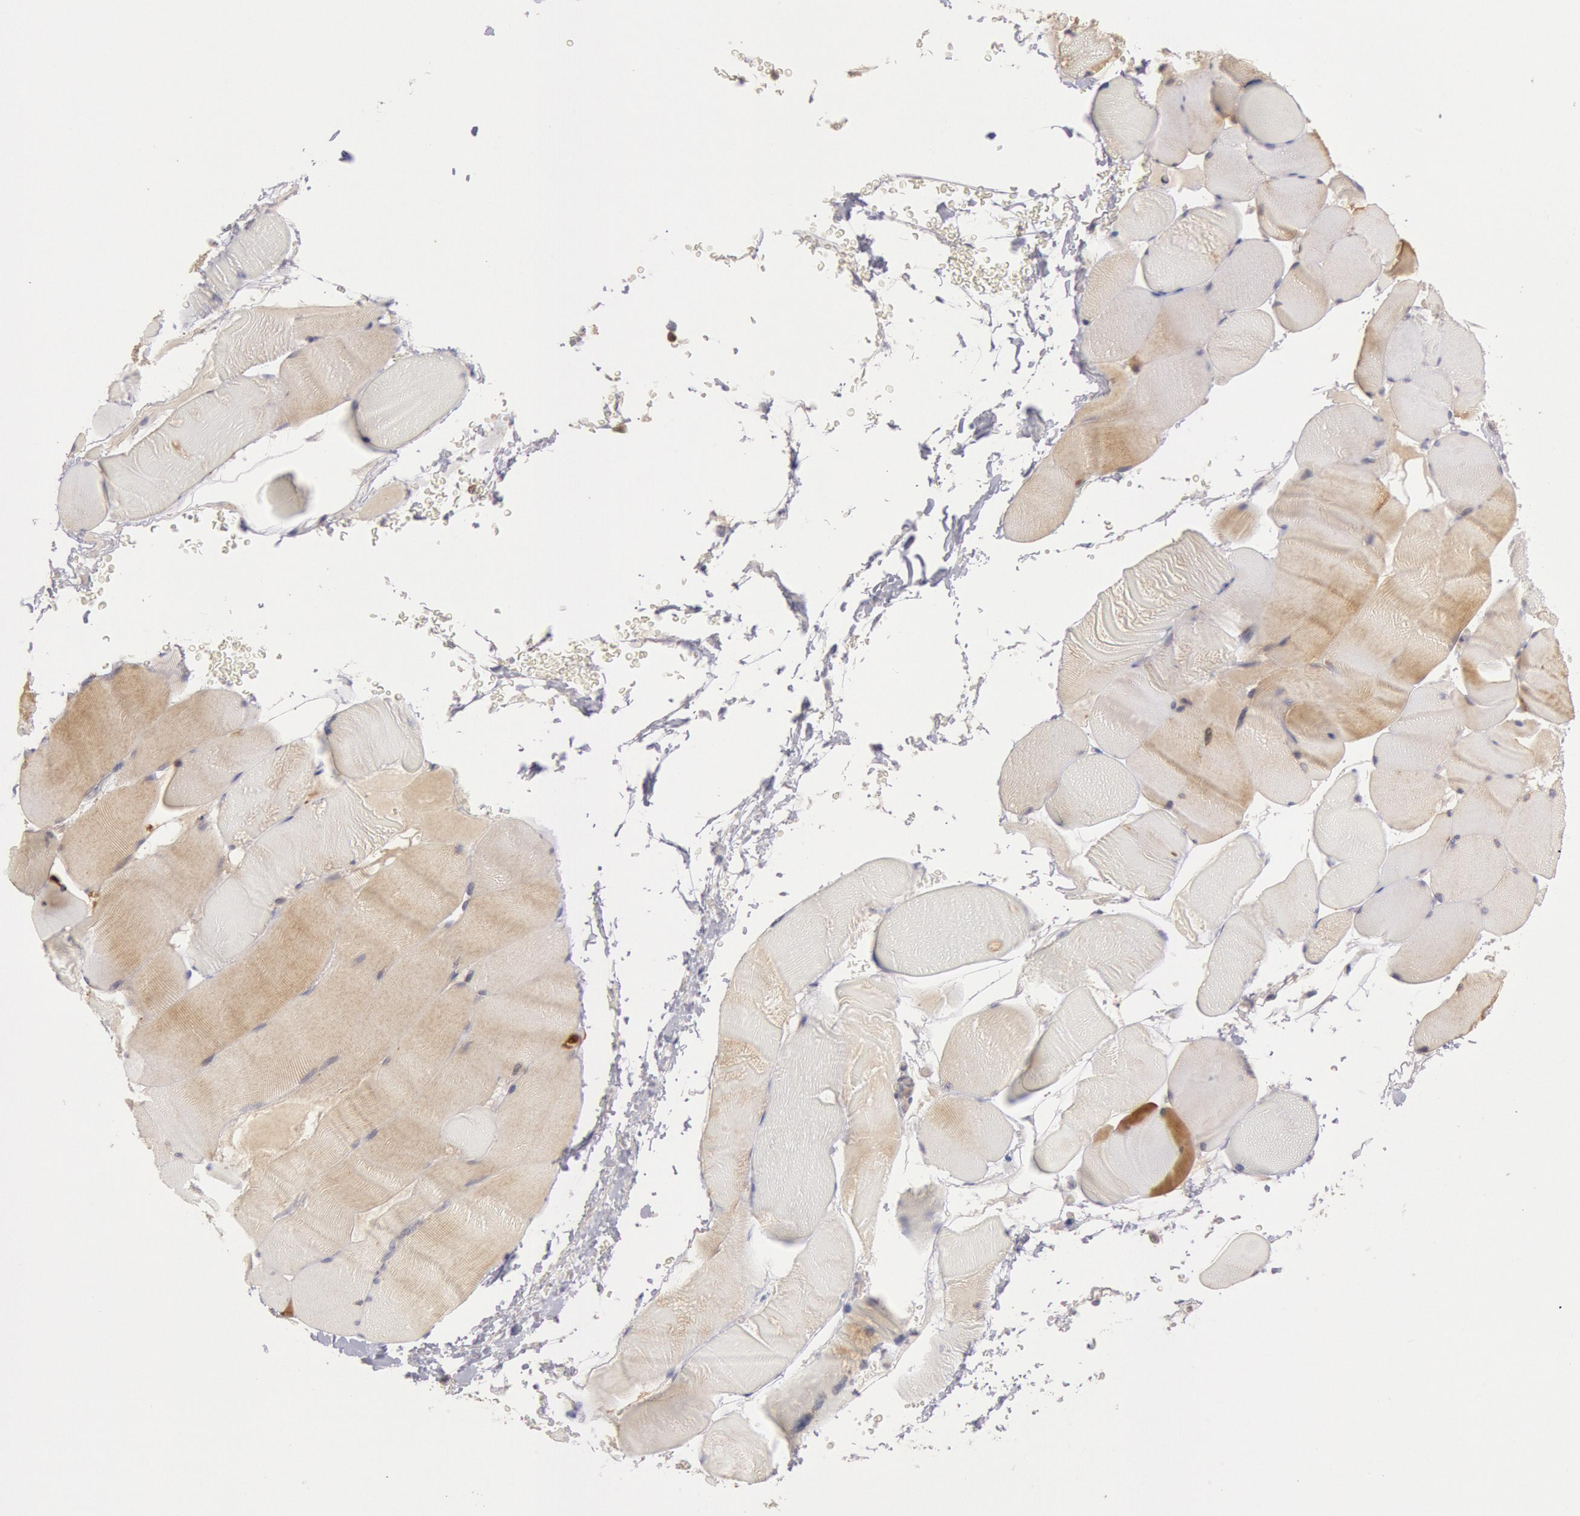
{"staining": {"intensity": "weak", "quantity": "25%-75%", "location": "cytoplasmic/membranous"}, "tissue": "skeletal muscle", "cell_type": "Myocytes", "image_type": "normal", "snomed": [{"axis": "morphology", "description": "Normal tissue, NOS"}, {"axis": "topography", "description": "Skeletal muscle"}], "caption": "Brown immunohistochemical staining in normal skeletal muscle demonstrates weak cytoplasmic/membranous expression in about 25%-75% of myocytes.", "gene": "PIK3R1", "patient": {"sex": "male", "age": 62}}